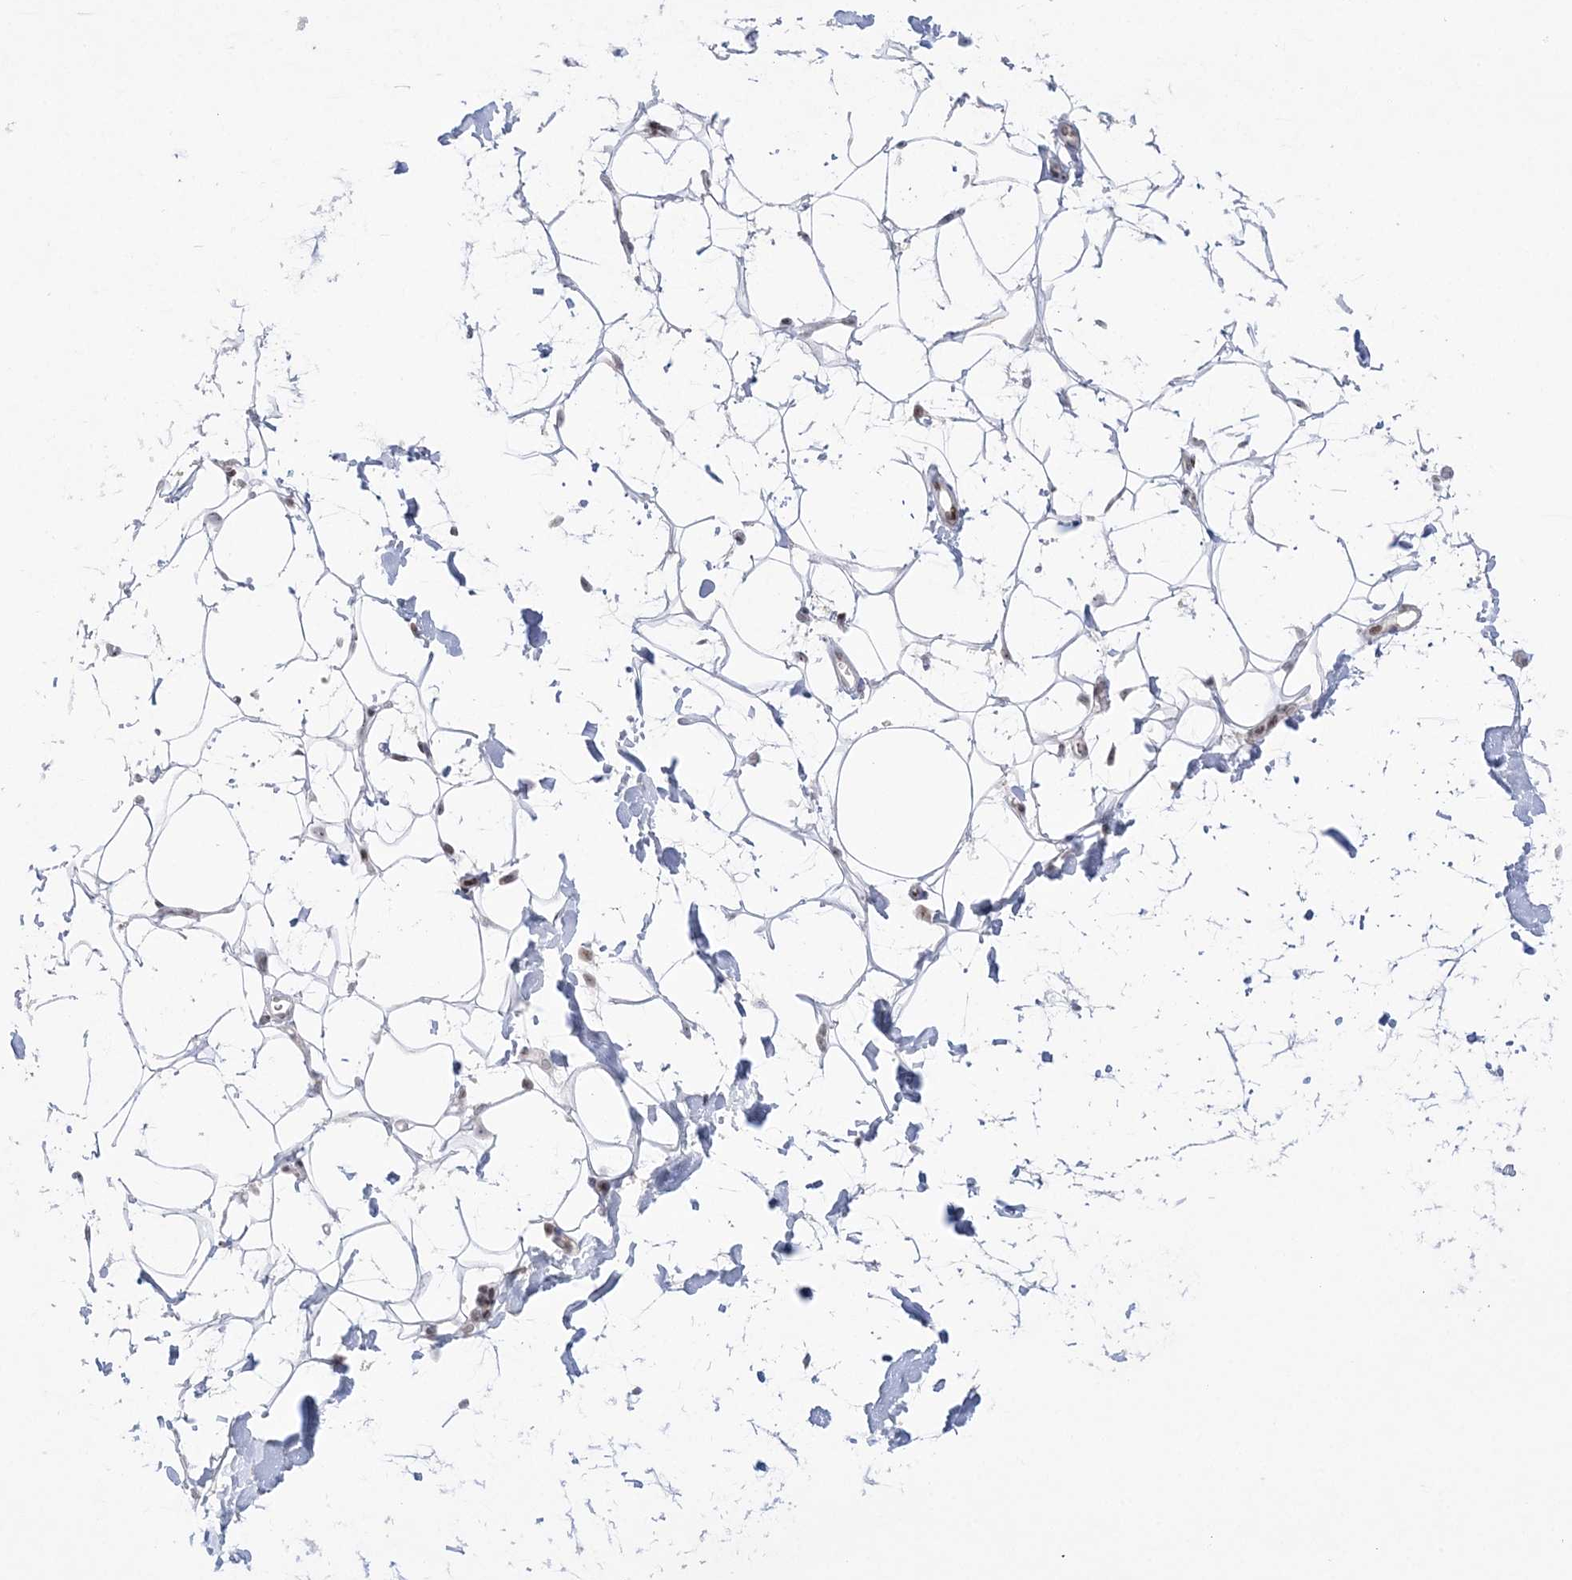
{"staining": {"intensity": "negative", "quantity": "none", "location": "none"}, "tissue": "adipose tissue", "cell_type": "Adipocytes", "image_type": "normal", "snomed": [{"axis": "morphology", "description": "Normal tissue, NOS"}, {"axis": "topography", "description": "Breast"}], "caption": "High power microscopy photomicrograph of an immunohistochemistry (IHC) image of unremarkable adipose tissue, revealing no significant positivity in adipocytes. (Stains: DAB (3,3'-diaminobenzidine) immunohistochemistry (IHC) with hematoxylin counter stain, Microscopy: brightfield microscopy at high magnification).", "gene": "SH3BP4", "patient": {"sex": "female", "age": 26}}